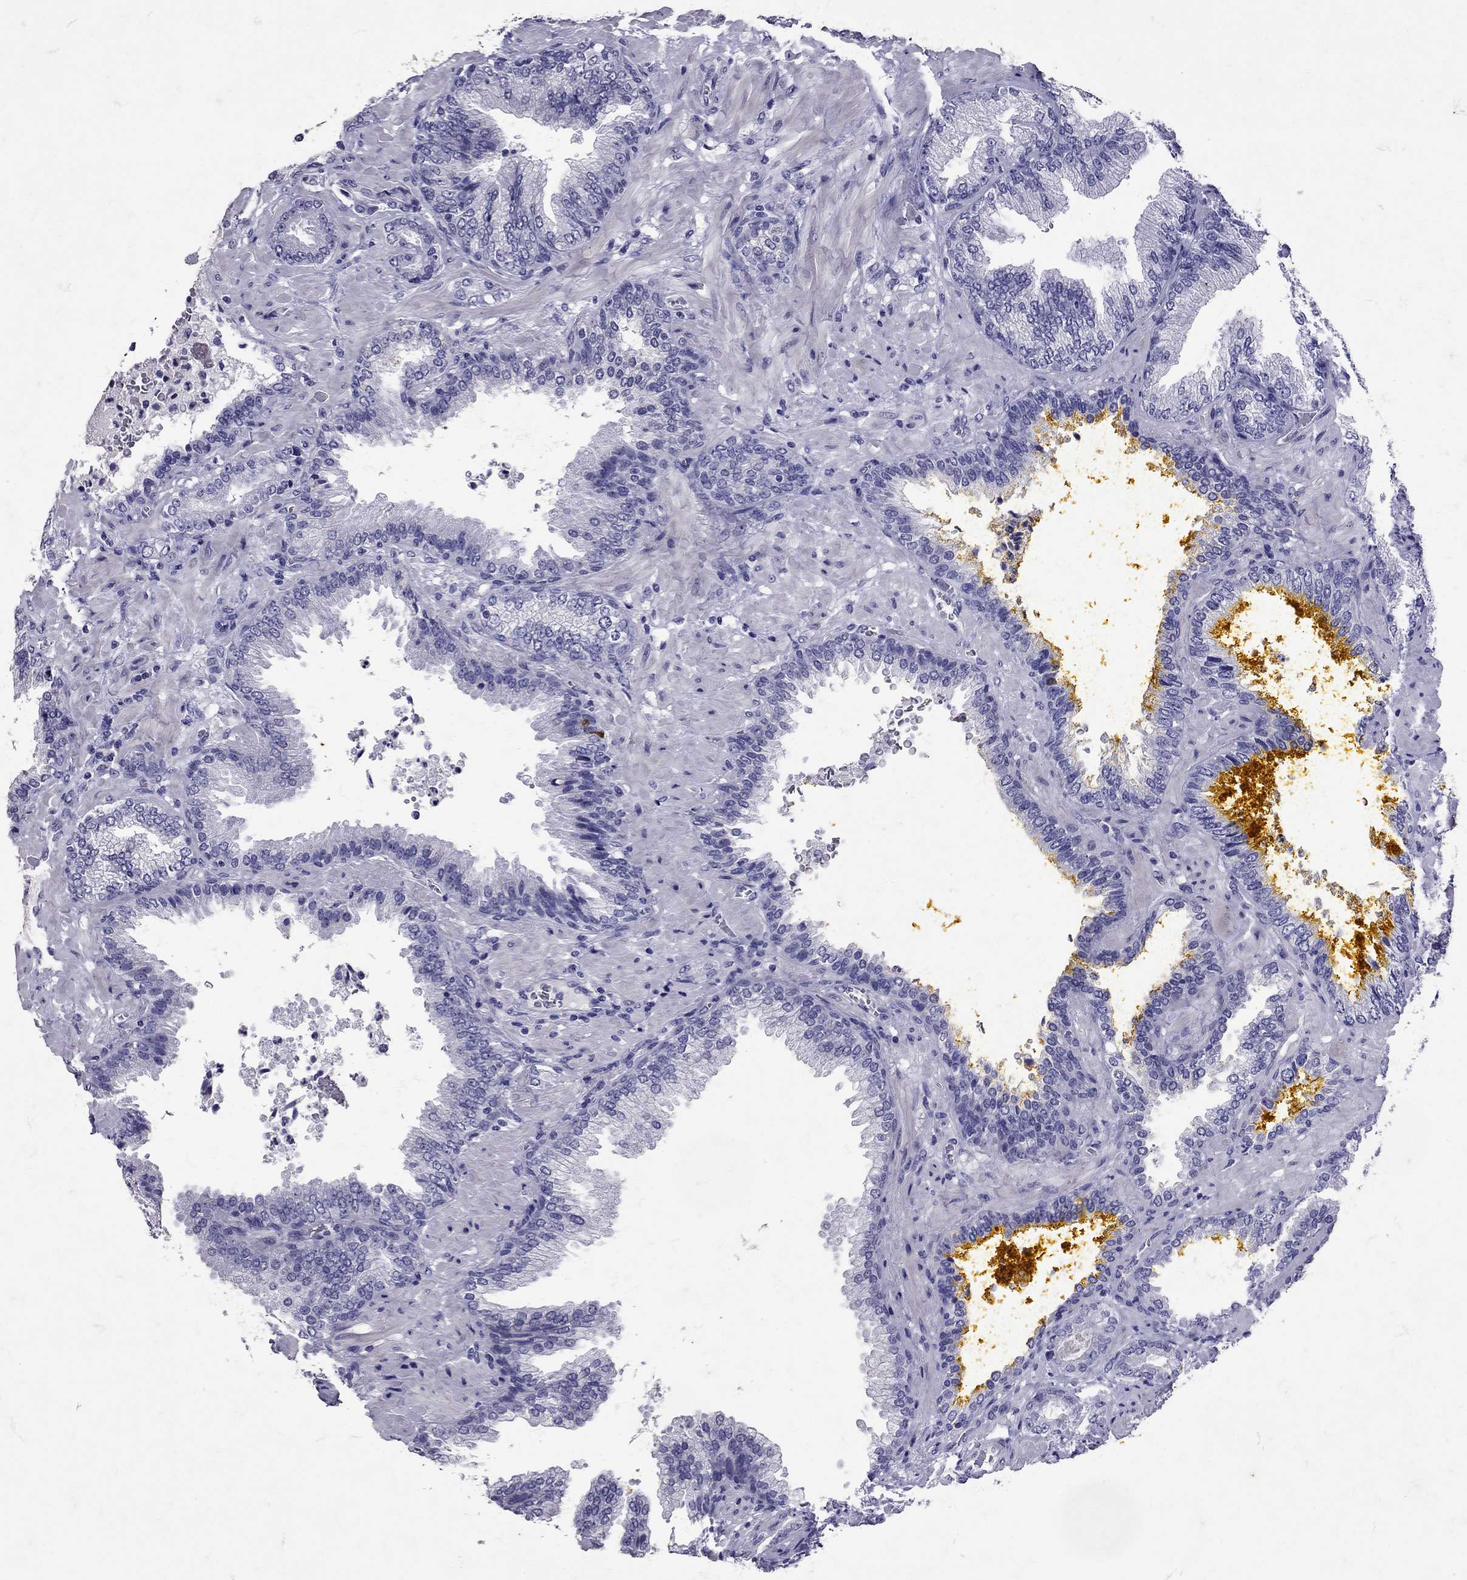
{"staining": {"intensity": "negative", "quantity": "none", "location": "none"}, "tissue": "prostate cancer", "cell_type": "Tumor cells", "image_type": "cancer", "snomed": [{"axis": "morphology", "description": "Adenocarcinoma, Low grade"}, {"axis": "topography", "description": "Prostate"}], "caption": "Prostate cancer was stained to show a protein in brown. There is no significant positivity in tumor cells.", "gene": "SST", "patient": {"sex": "male", "age": 68}}